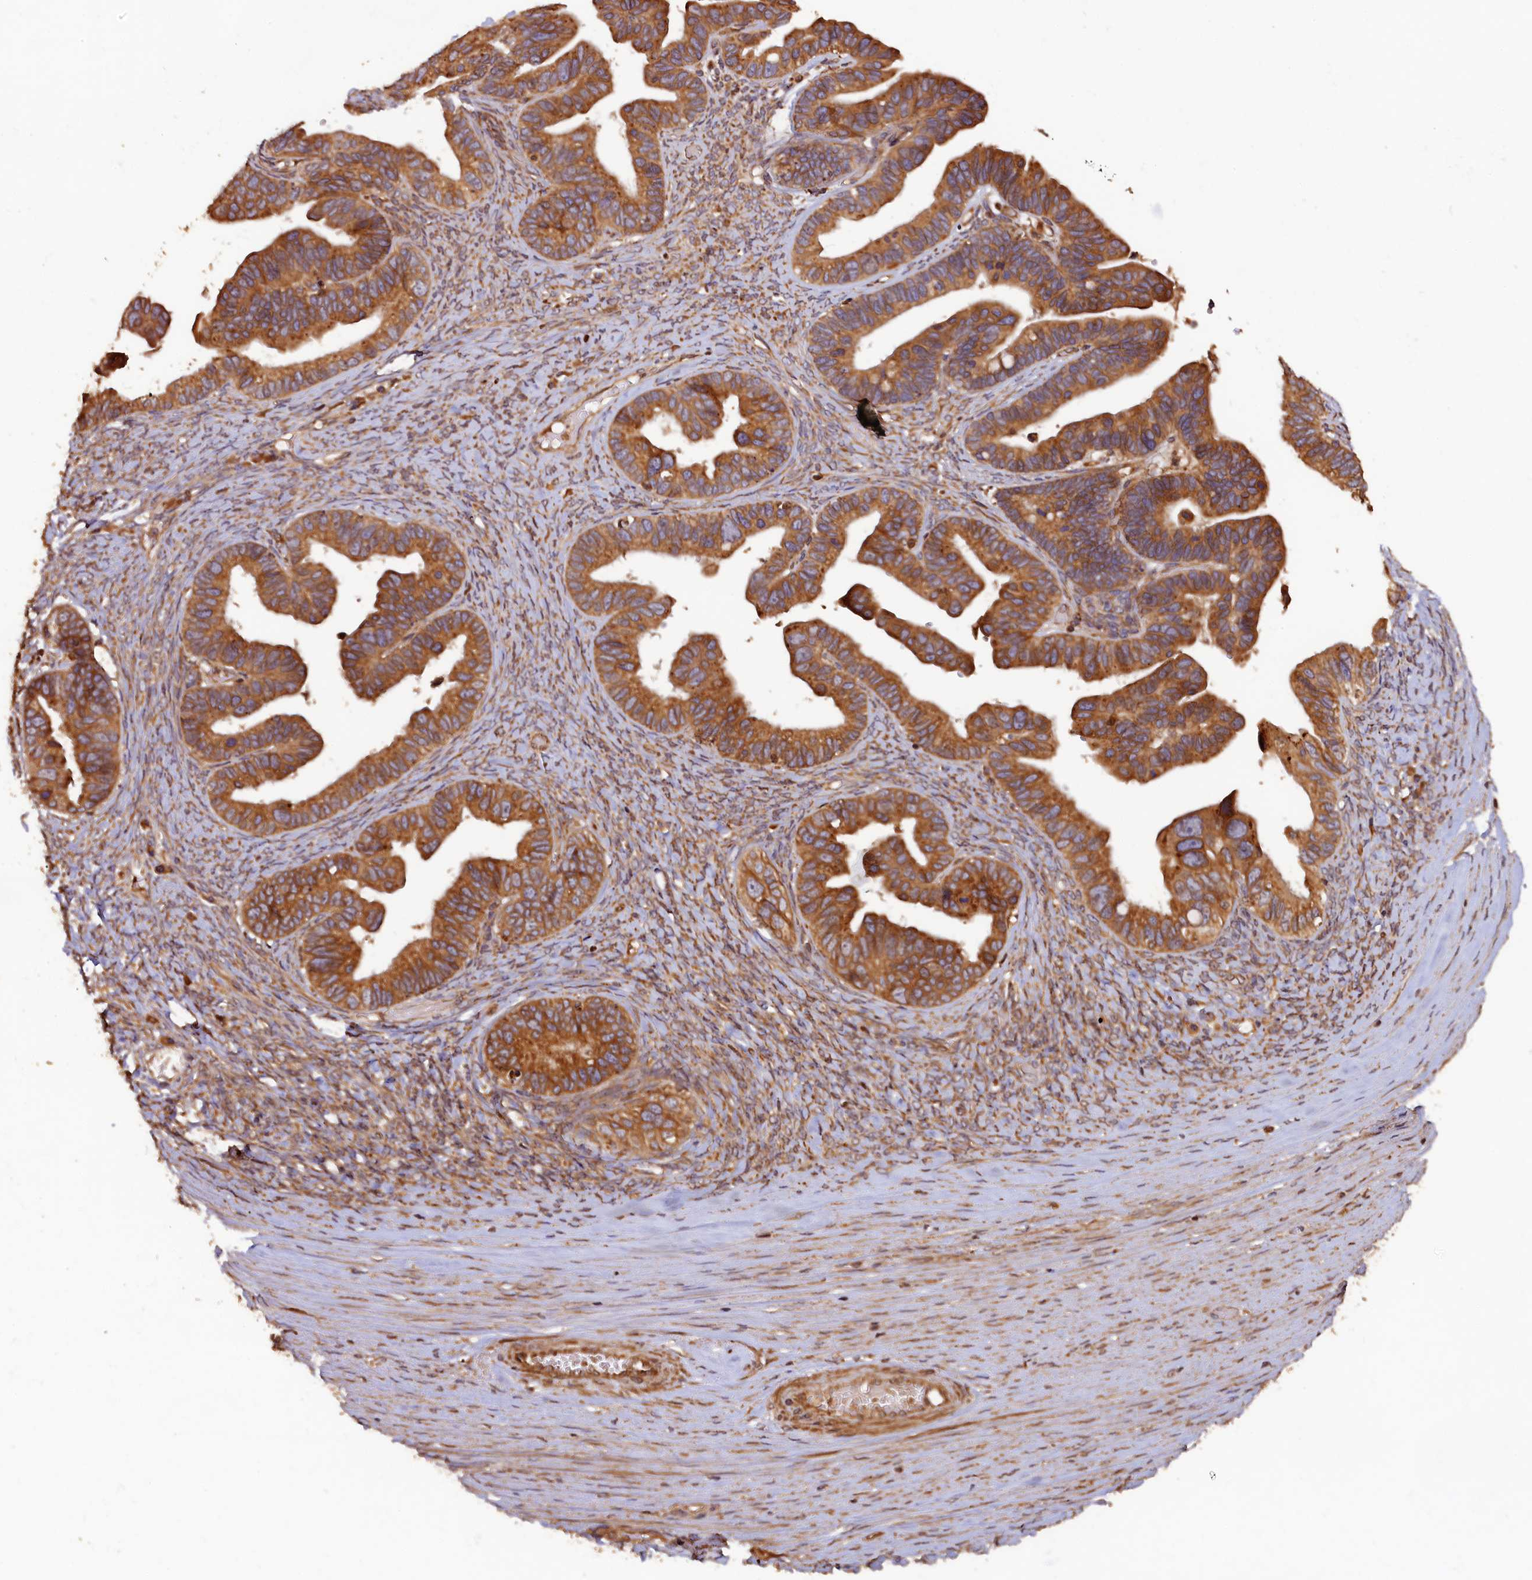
{"staining": {"intensity": "strong", "quantity": ">75%", "location": "cytoplasmic/membranous"}, "tissue": "ovarian cancer", "cell_type": "Tumor cells", "image_type": "cancer", "snomed": [{"axis": "morphology", "description": "Cystadenocarcinoma, serous, NOS"}, {"axis": "topography", "description": "Ovary"}], "caption": "Immunohistochemical staining of ovarian serous cystadenocarcinoma demonstrates high levels of strong cytoplasmic/membranous protein expression in about >75% of tumor cells.", "gene": "HMOX2", "patient": {"sex": "female", "age": 56}}